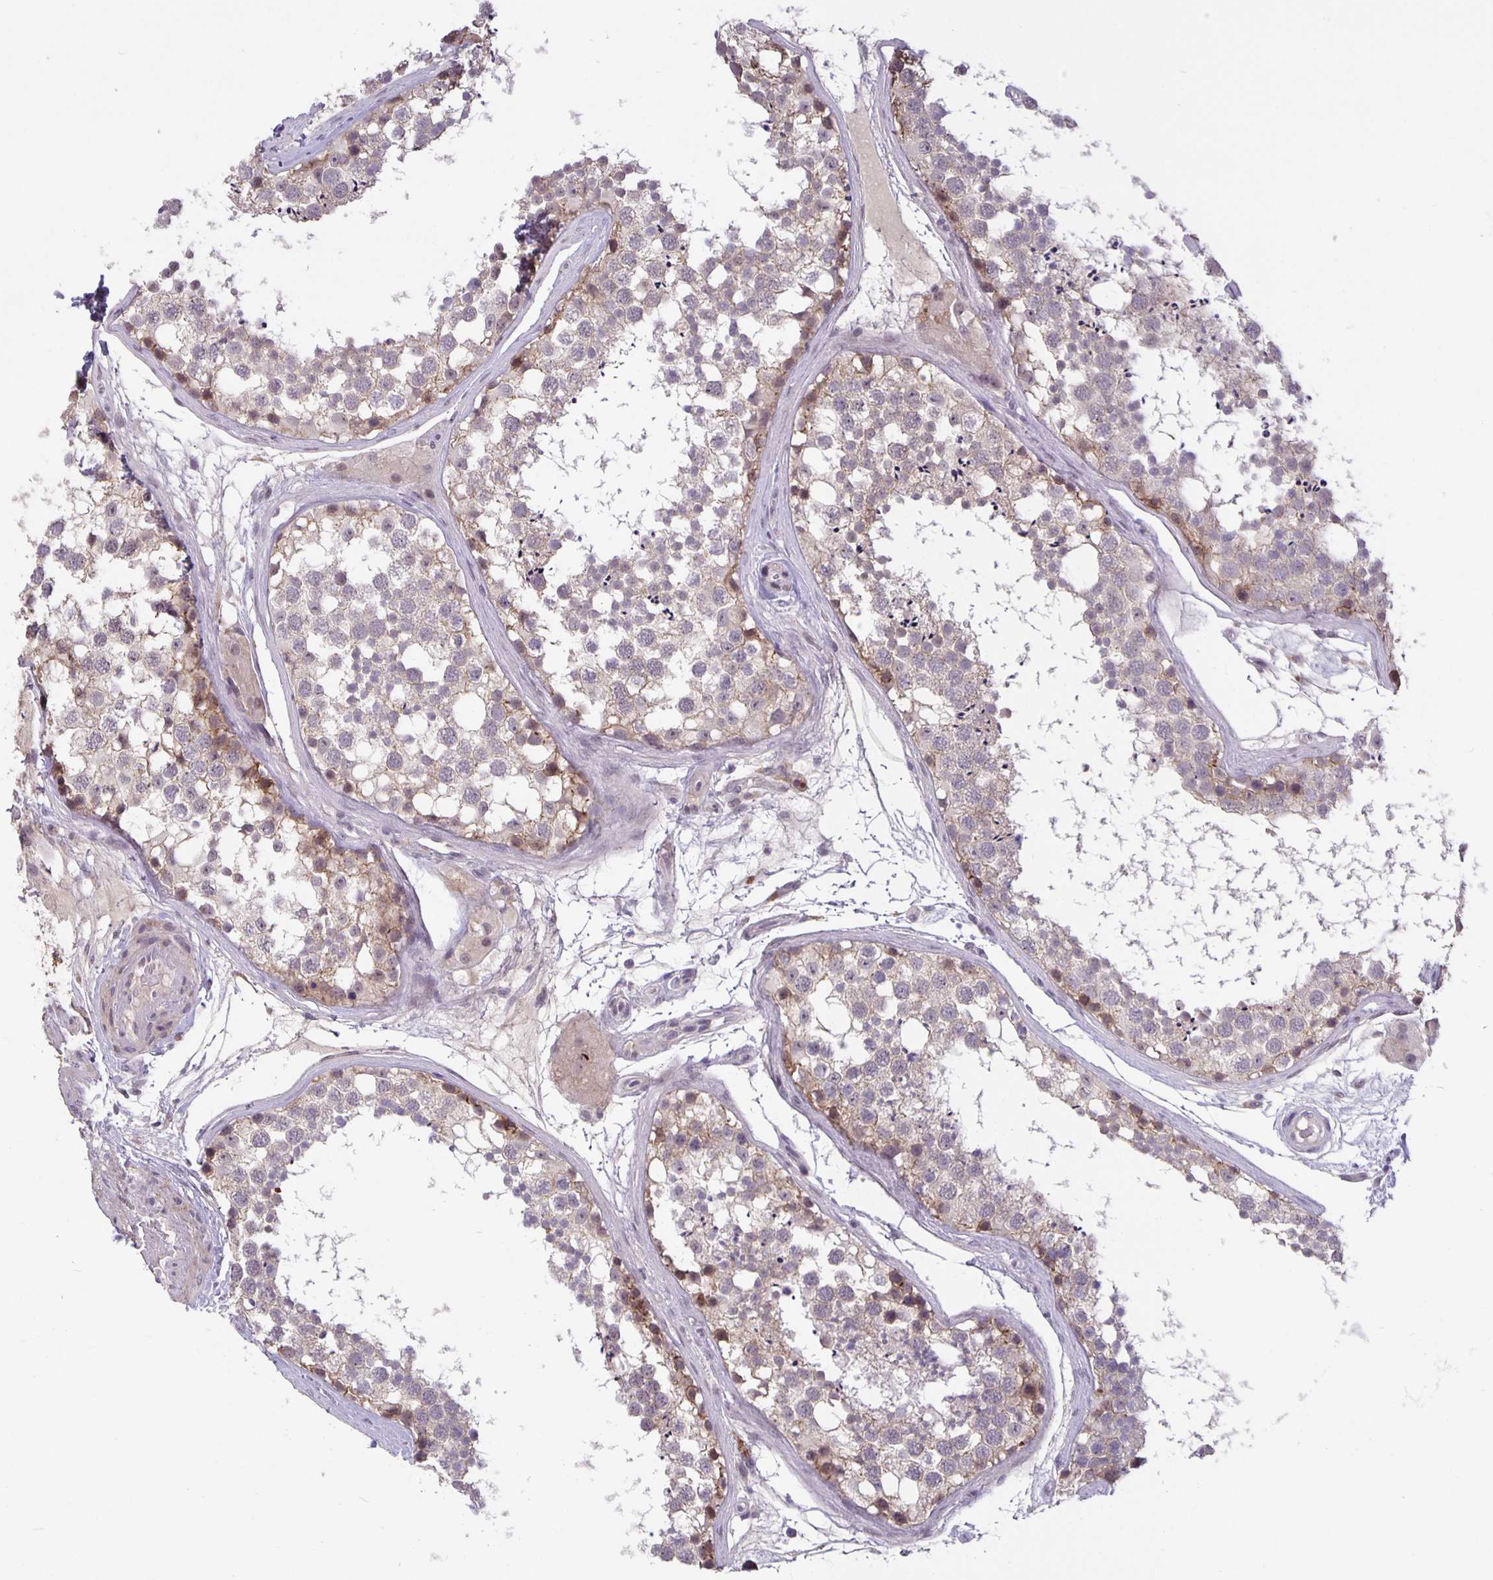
{"staining": {"intensity": "weak", "quantity": "<25%", "location": "cytoplasmic/membranous"}, "tissue": "testis", "cell_type": "Cells in seminiferous ducts", "image_type": "normal", "snomed": [{"axis": "morphology", "description": "Normal tissue, NOS"}, {"axis": "morphology", "description": "Seminoma, NOS"}, {"axis": "topography", "description": "Testis"}], "caption": "This is an immunohistochemistry (IHC) image of unremarkable testis. There is no positivity in cells in seminiferous ducts.", "gene": "ARVCF", "patient": {"sex": "male", "age": 65}}